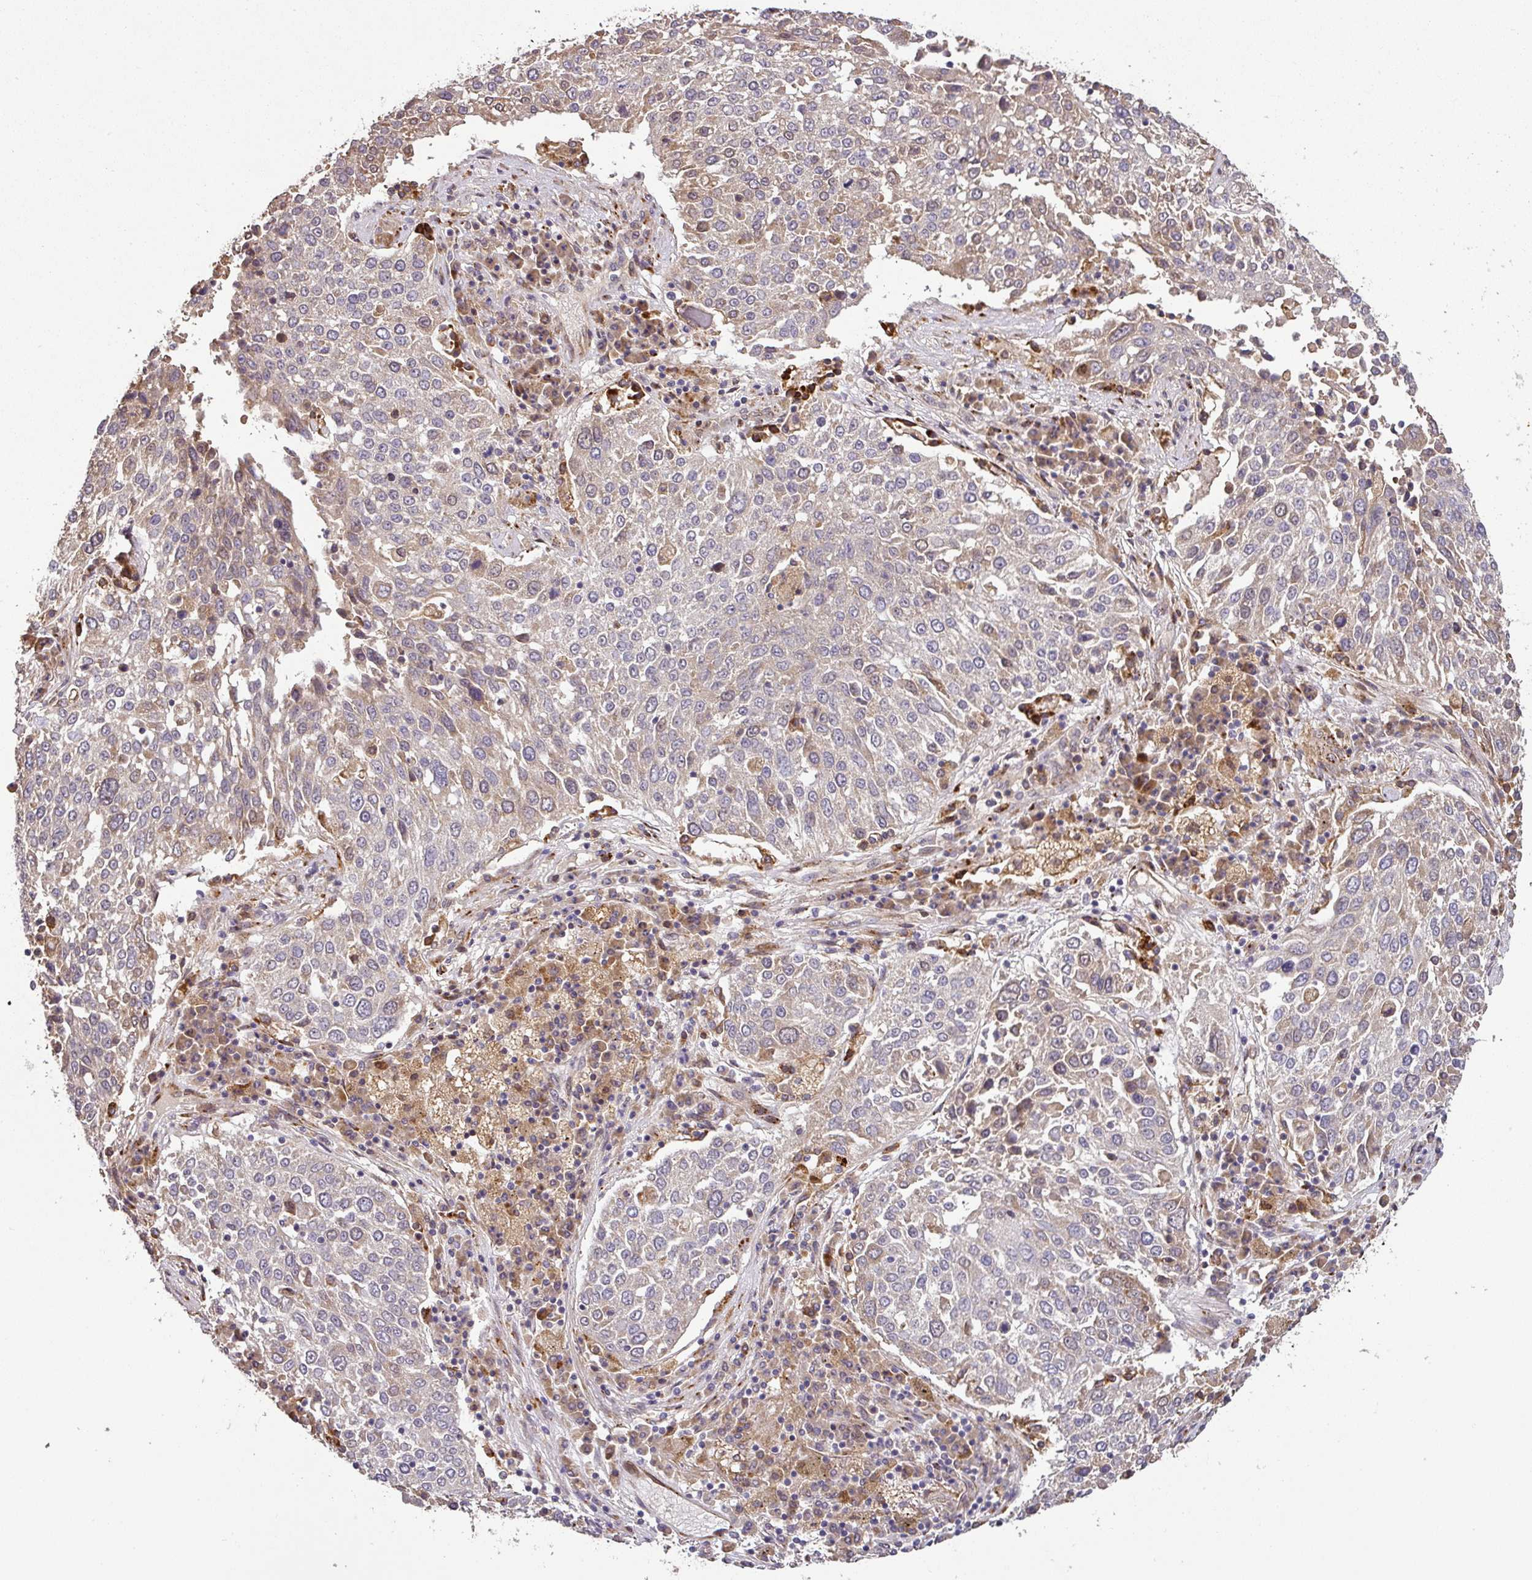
{"staining": {"intensity": "weak", "quantity": "<25%", "location": "cytoplasmic/membranous"}, "tissue": "lung cancer", "cell_type": "Tumor cells", "image_type": "cancer", "snomed": [{"axis": "morphology", "description": "Squamous cell carcinoma, NOS"}, {"axis": "topography", "description": "Lung"}], "caption": "Tumor cells show no significant protein staining in squamous cell carcinoma (lung). Nuclei are stained in blue.", "gene": "SPCS3", "patient": {"sex": "male", "age": 65}}